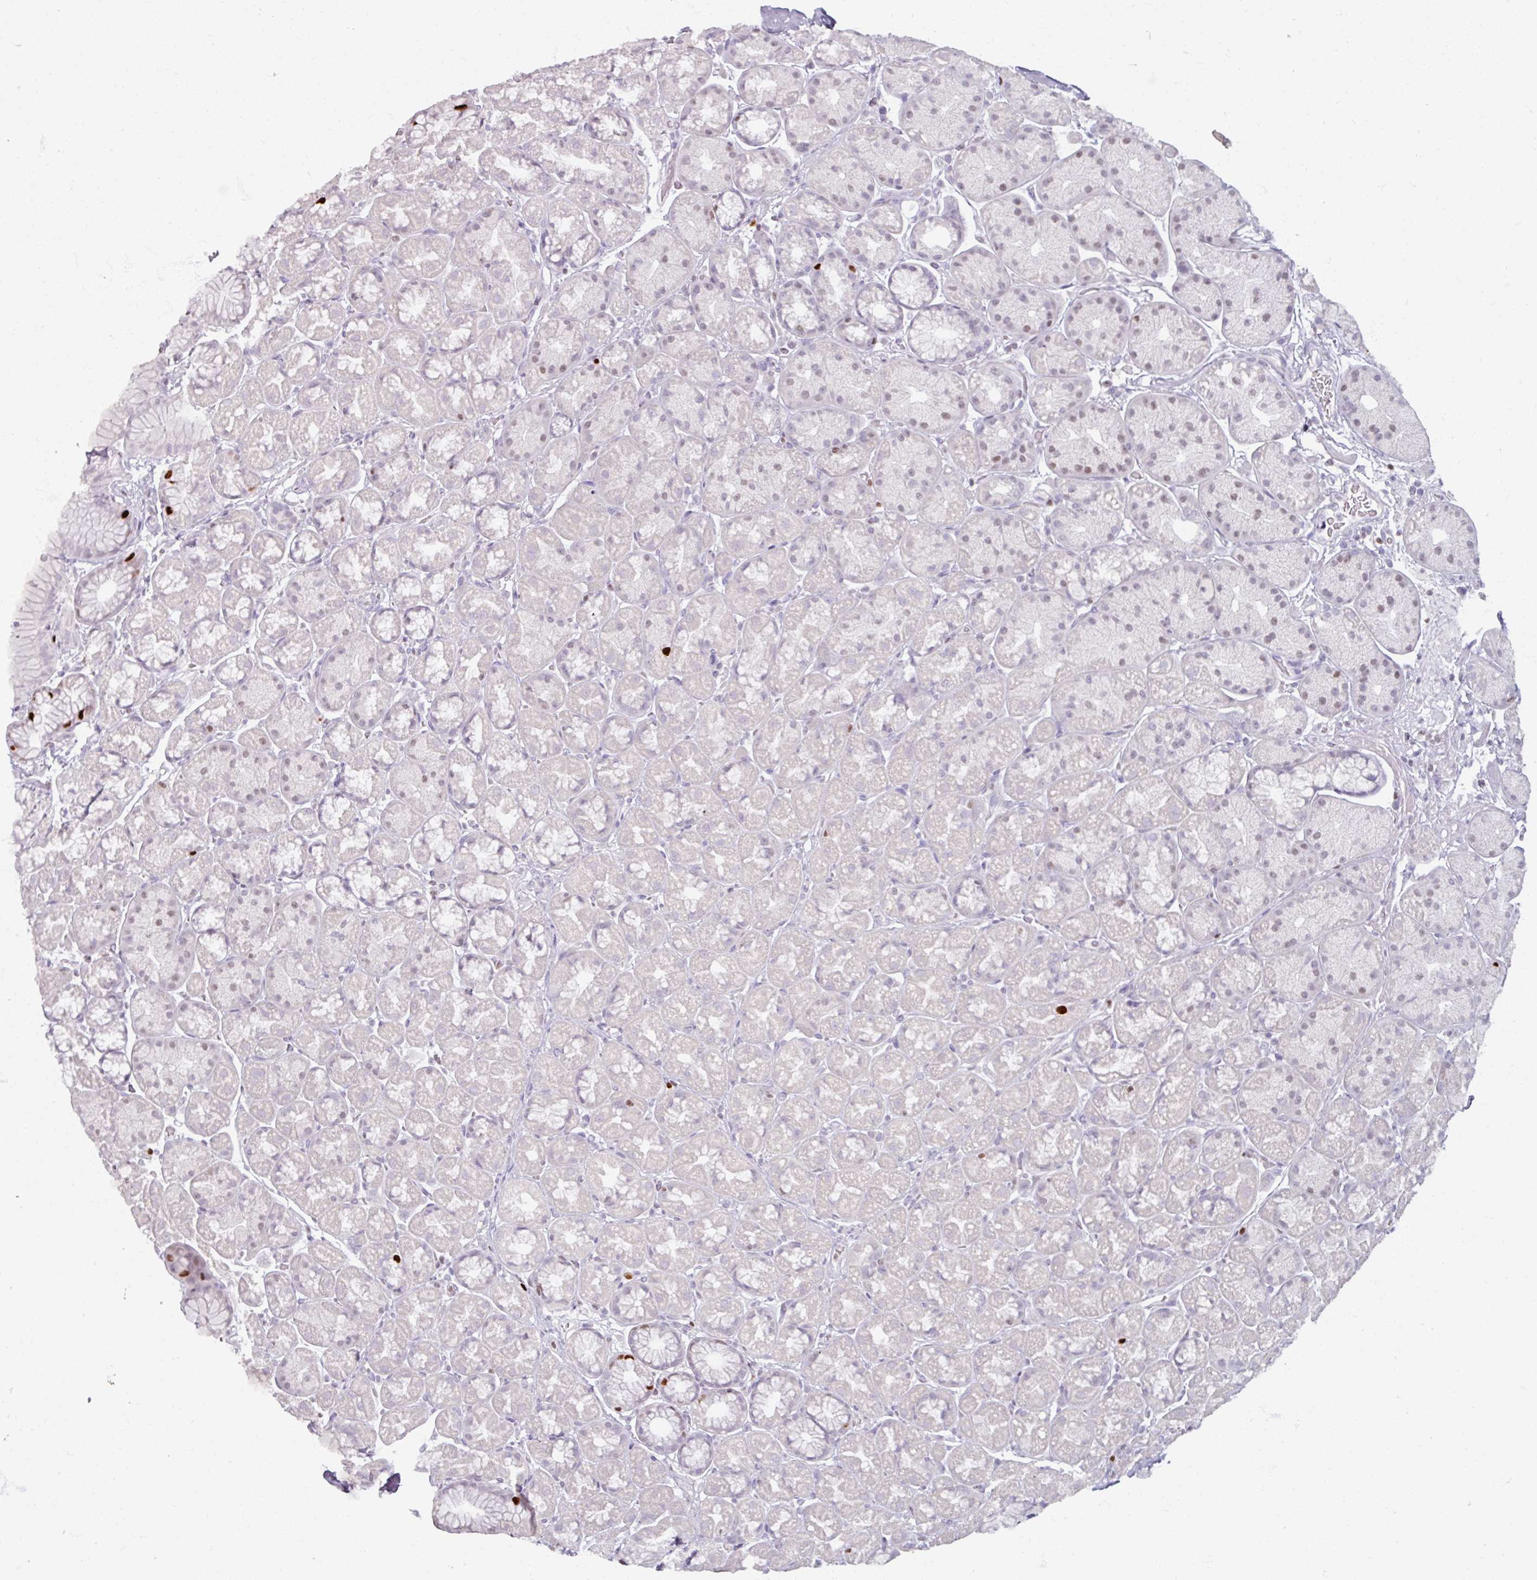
{"staining": {"intensity": "strong", "quantity": "<25%", "location": "nuclear"}, "tissue": "stomach", "cell_type": "Glandular cells", "image_type": "normal", "snomed": [{"axis": "morphology", "description": "Normal tissue, NOS"}, {"axis": "topography", "description": "Stomach, lower"}], "caption": "Immunohistochemical staining of unremarkable human stomach demonstrates <25% levels of strong nuclear protein positivity in about <25% of glandular cells.", "gene": "ATAD2", "patient": {"sex": "male", "age": 67}}